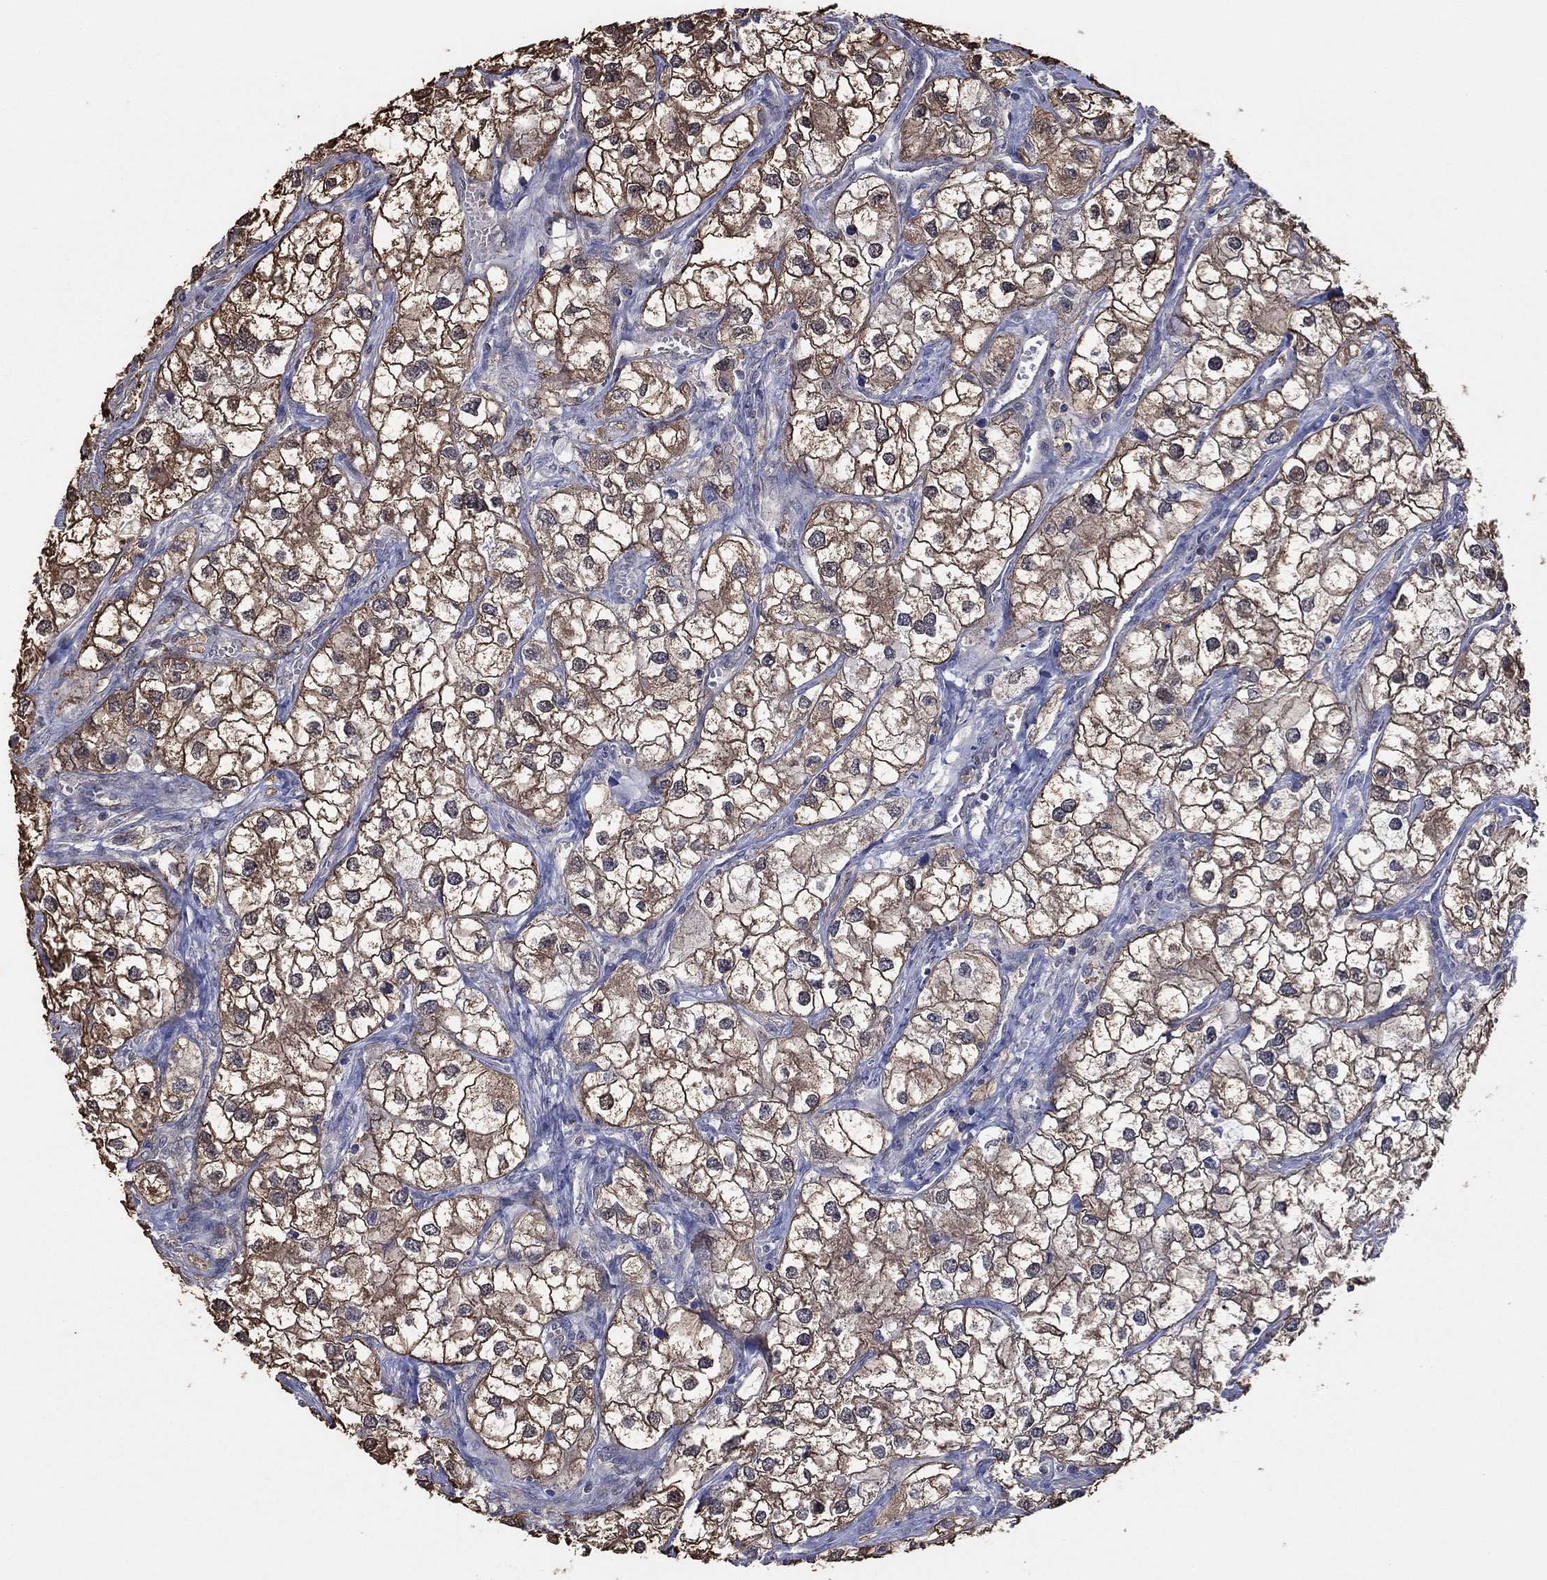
{"staining": {"intensity": "strong", "quantity": "25%-75%", "location": "cytoplasmic/membranous"}, "tissue": "renal cancer", "cell_type": "Tumor cells", "image_type": "cancer", "snomed": [{"axis": "morphology", "description": "Adenocarcinoma, NOS"}, {"axis": "topography", "description": "Kidney"}], "caption": "Renal adenocarcinoma stained with a brown dye displays strong cytoplasmic/membranous positive staining in about 25%-75% of tumor cells.", "gene": "RNF114", "patient": {"sex": "male", "age": 59}}